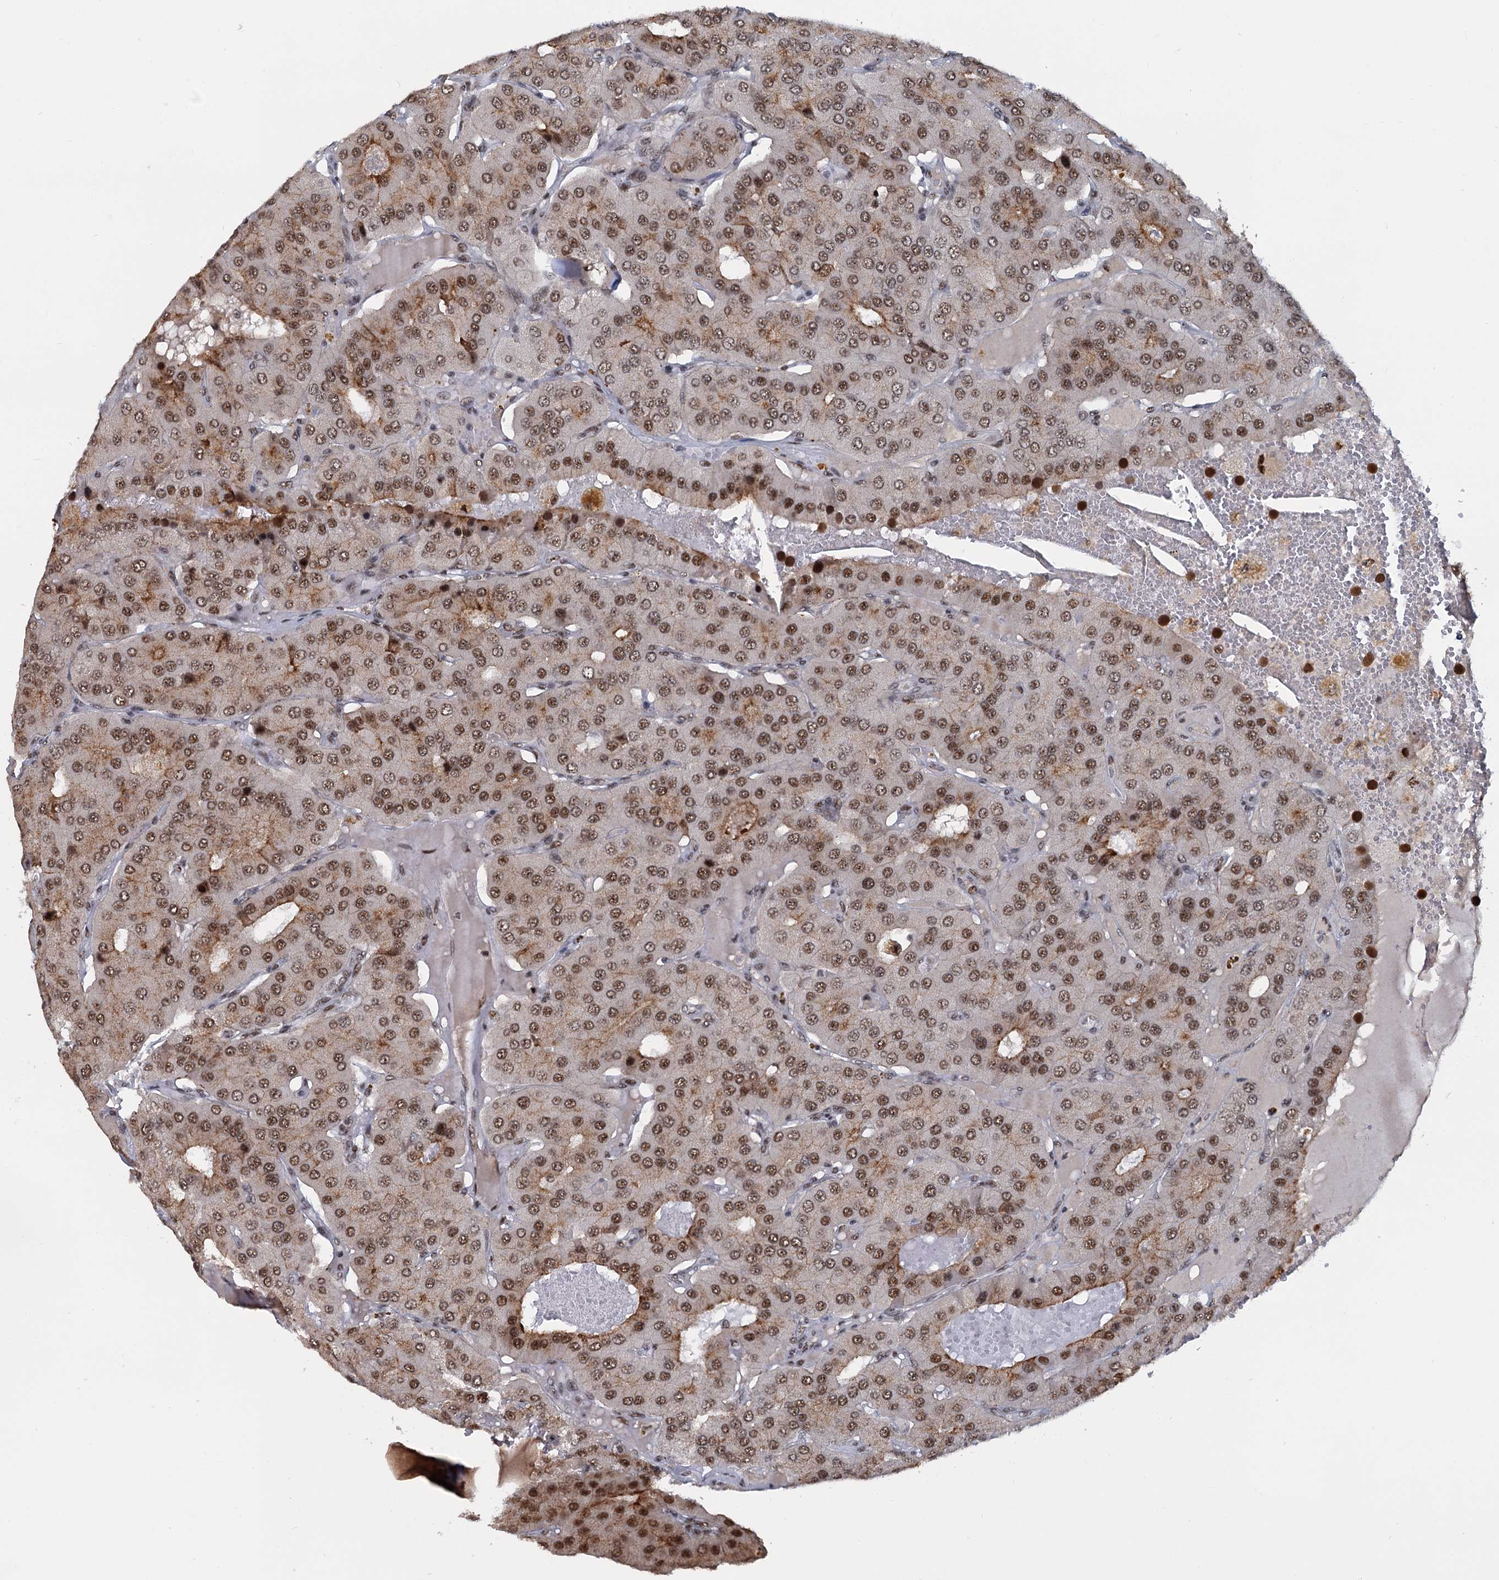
{"staining": {"intensity": "moderate", "quantity": ">75%", "location": "cytoplasmic/membranous,nuclear"}, "tissue": "parathyroid gland", "cell_type": "Glandular cells", "image_type": "normal", "snomed": [{"axis": "morphology", "description": "Normal tissue, NOS"}, {"axis": "morphology", "description": "Adenoma, NOS"}, {"axis": "topography", "description": "Parathyroid gland"}], "caption": "Parathyroid gland stained for a protein demonstrates moderate cytoplasmic/membranous,nuclear positivity in glandular cells. The staining was performed using DAB (3,3'-diaminobenzidine) to visualize the protein expression in brown, while the nuclei were stained in blue with hematoxylin (Magnification: 20x).", "gene": "WBP4", "patient": {"sex": "female", "age": 86}}